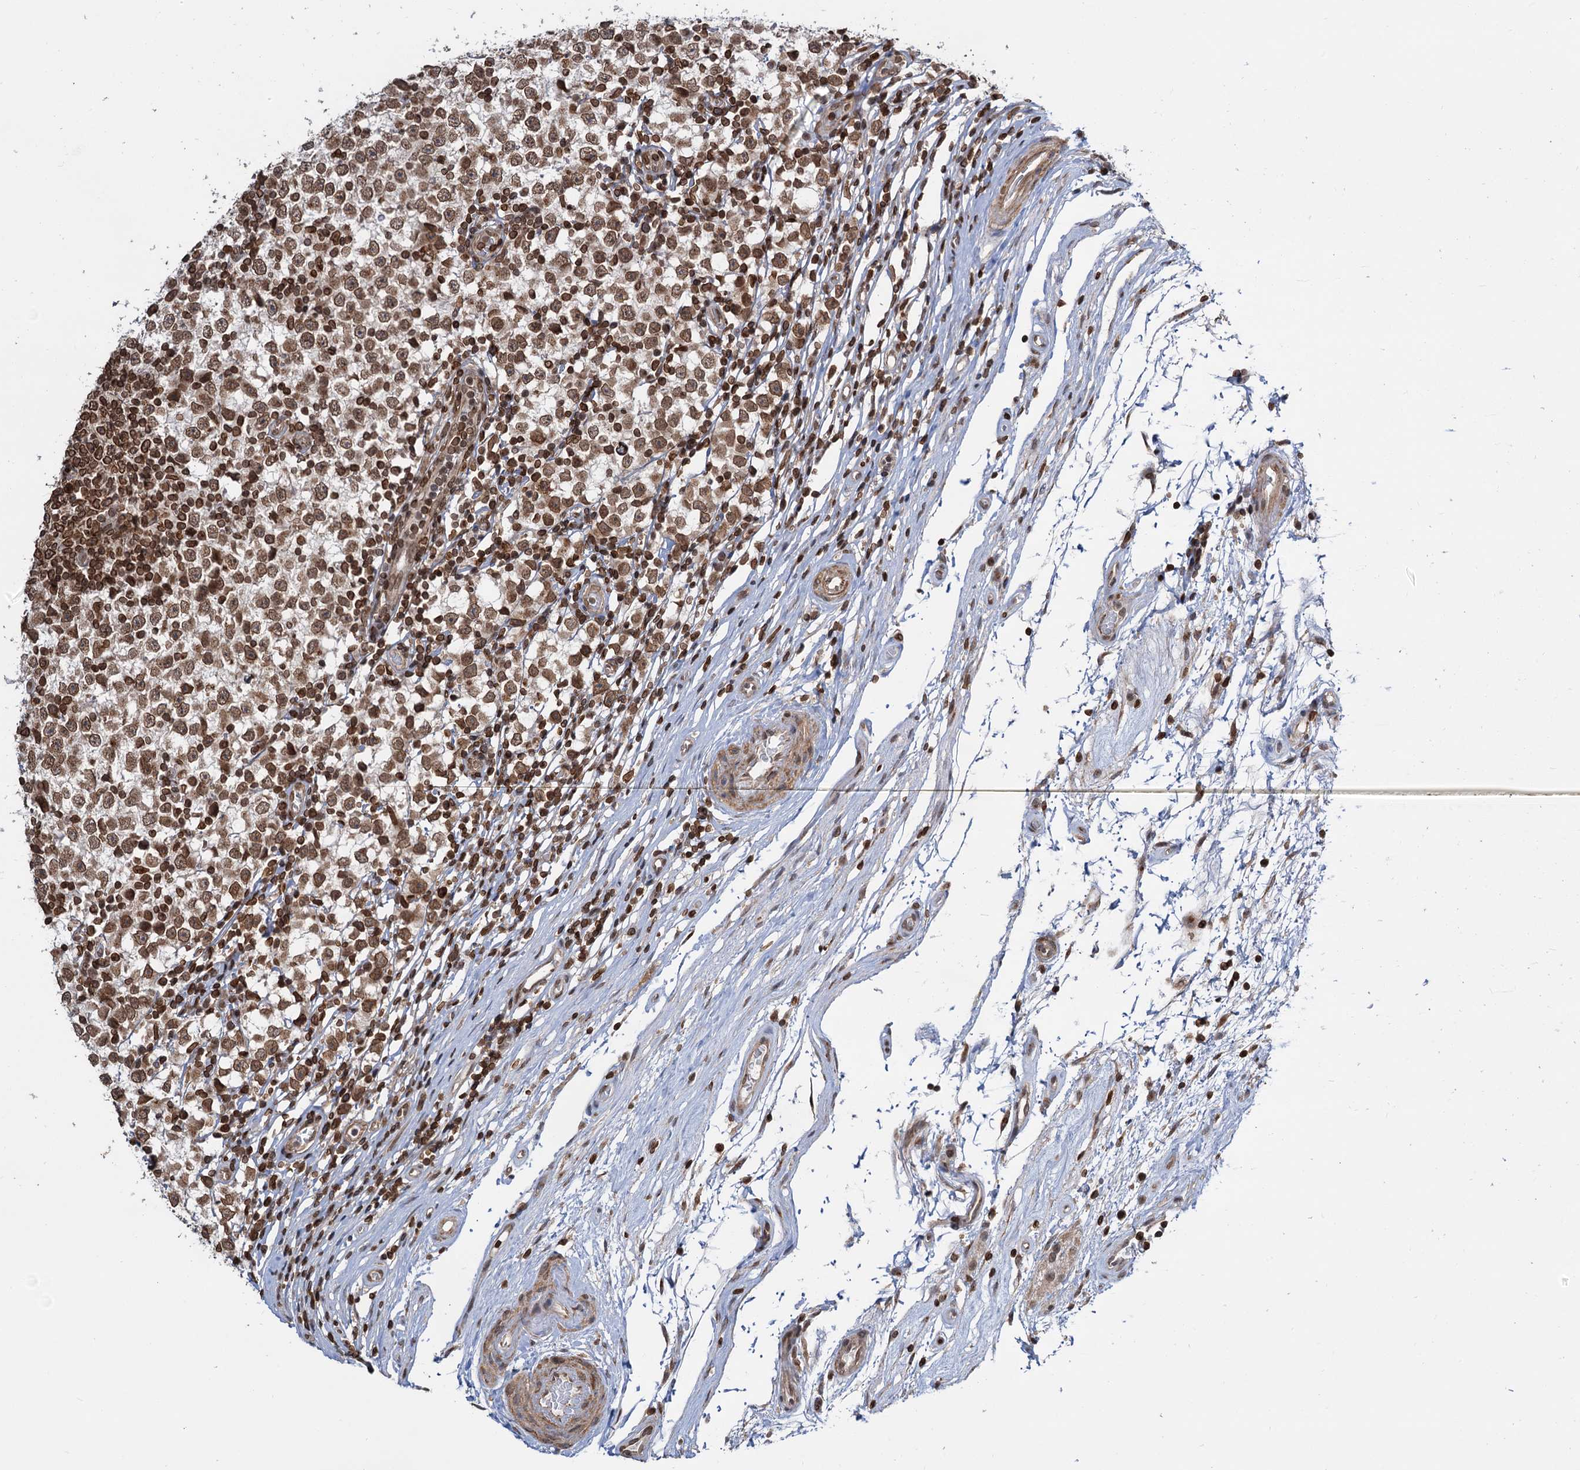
{"staining": {"intensity": "moderate", "quantity": ">75%", "location": "nuclear"}, "tissue": "testis cancer", "cell_type": "Tumor cells", "image_type": "cancer", "snomed": [{"axis": "morphology", "description": "Seminoma, NOS"}, {"axis": "topography", "description": "Testis"}], "caption": "Immunohistochemical staining of testis cancer (seminoma) reveals moderate nuclear protein positivity in about >75% of tumor cells.", "gene": "ZC3H13", "patient": {"sex": "male", "age": 65}}